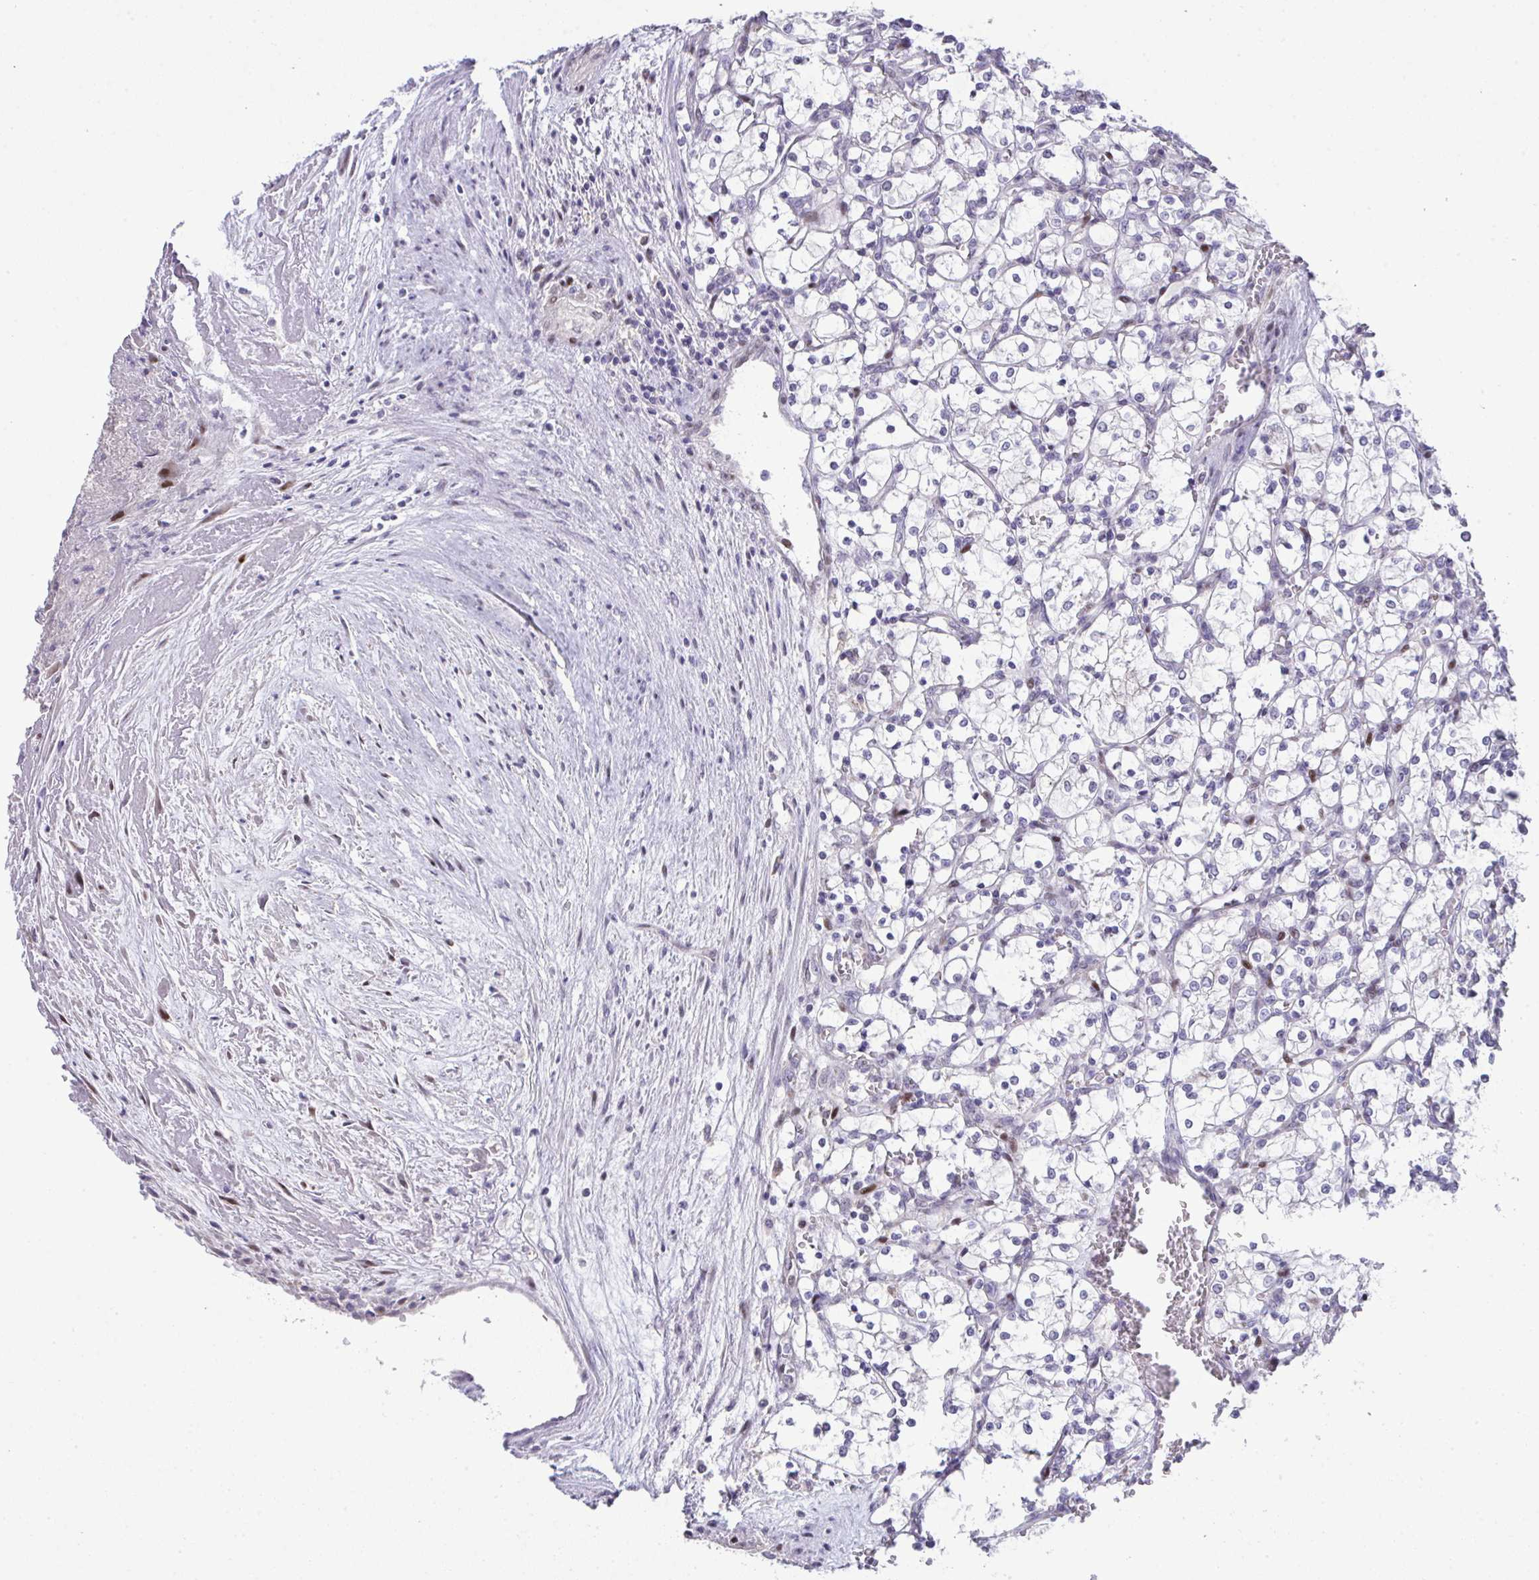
{"staining": {"intensity": "negative", "quantity": "none", "location": "none"}, "tissue": "renal cancer", "cell_type": "Tumor cells", "image_type": "cancer", "snomed": [{"axis": "morphology", "description": "Adenocarcinoma, NOS"}, {"axis": "topography", "description": "Kidney"}], "caption": "The photomicrograph reveals no staining of tumor cells in renal cancer. Nuclei are stained in blue.", "gene": "GALNT16", "patient": {"sex": "female", "age": 69}}